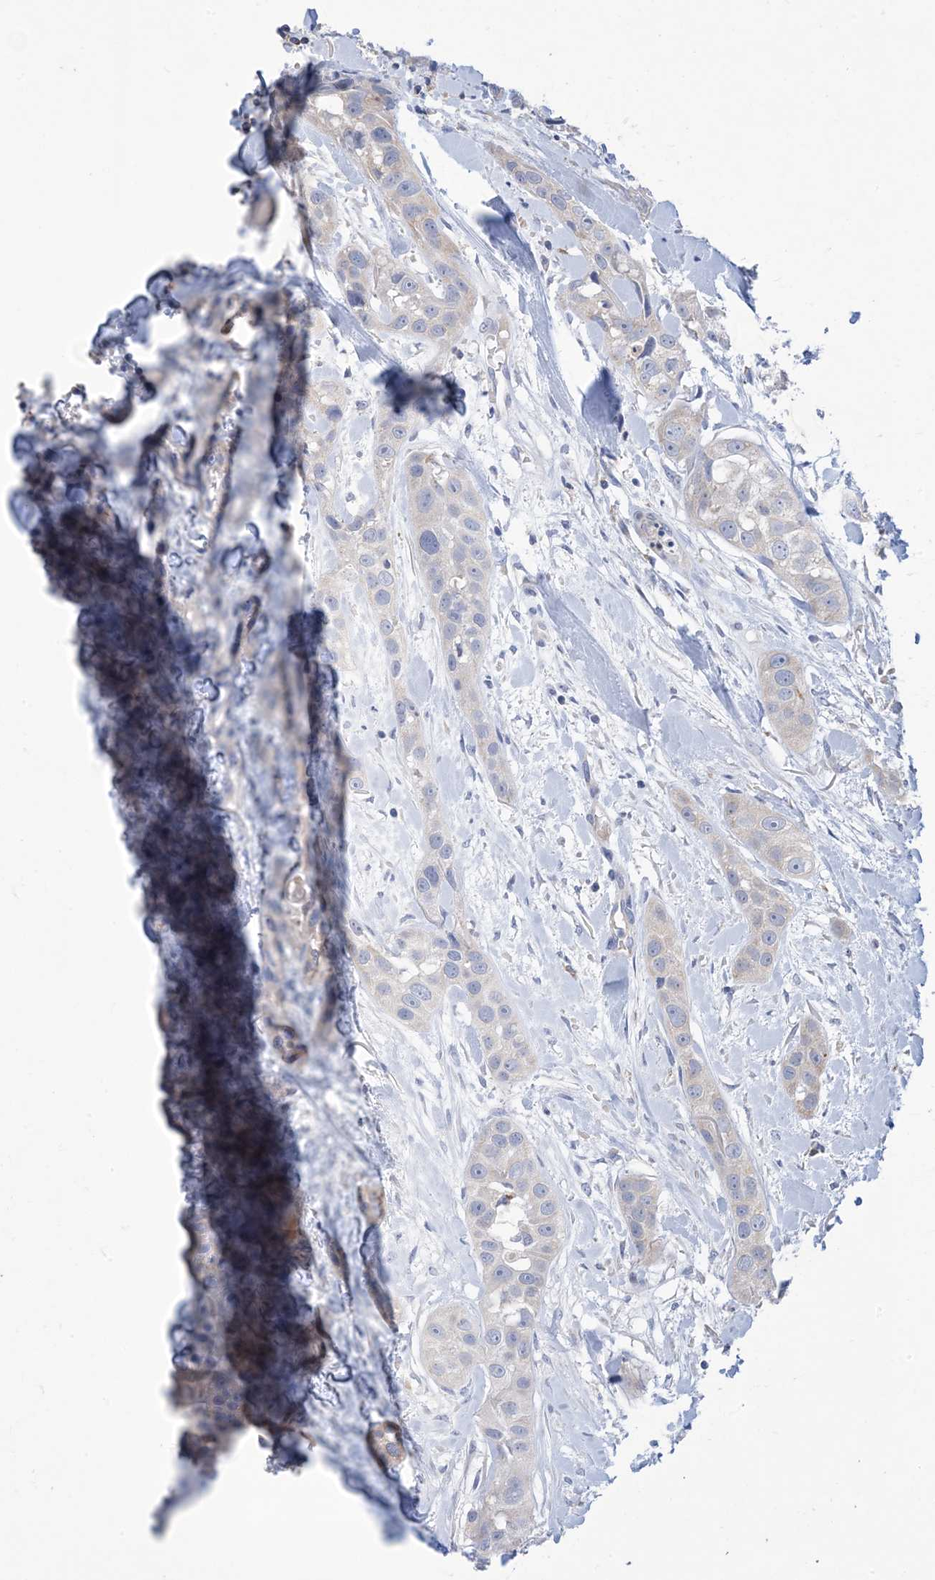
{"staining": {"intensity": "negative", "quantity": "none", "location": "none"}, "tissue": "head and neck cancer", "cell_type": "Tumor cells", "image_type": "cancer", "snomed": [{"axis": "morphology", "description": "Normal tissue, NOS"}, {"axis": "morphology", "description": "Squamous cell carcinoma, NOS"}, {"axis": "topography", "description": "Skeletal muscle"}, {"axis": "topography", "description": "Head-Neck"}], "caption": "Immunohistochemistry micrograph of neoplastic tissue: human head and neck cancer stained with DAB displays no significant protein expression in tumor cells.", "gene": "CLEC16A", "patient": {"sex": "male", "age": 51}}